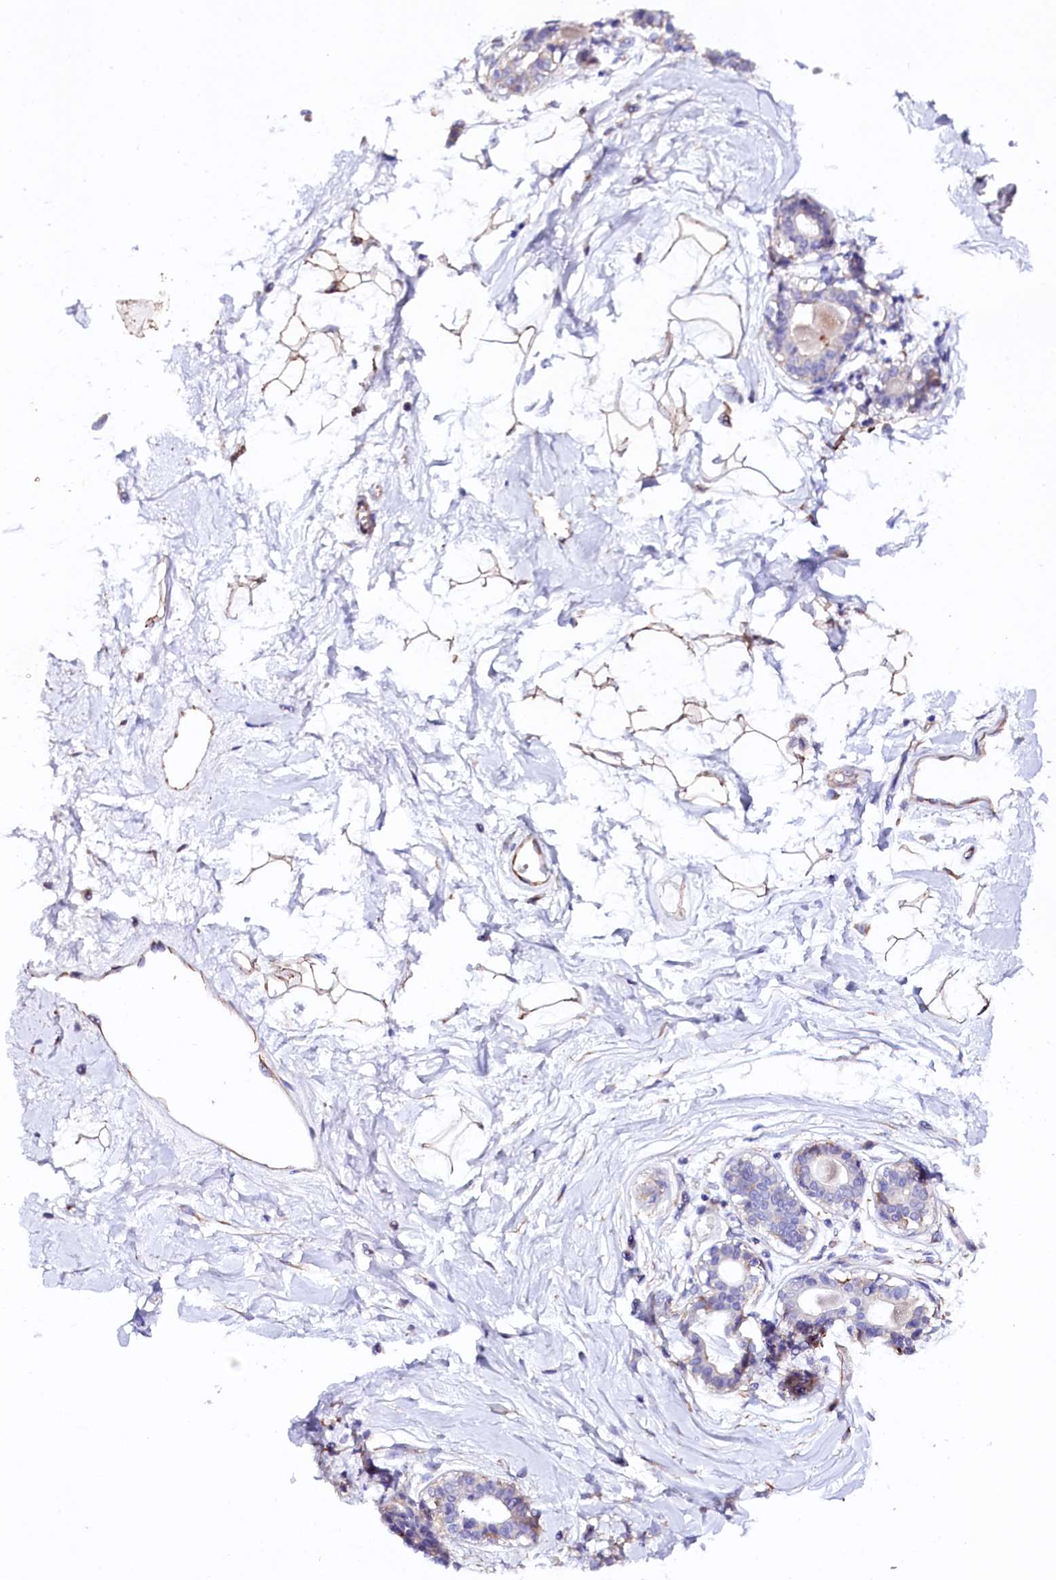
{"staining": {"intensity": "moderate", "quantity": "25%-75%", "location": "cytoplasmic/membranous"}, "tissue": "breast", "cell_type": "Adipocytes", "image_type": "normal", "snomed": [{"axis": "morphology", "description": "Normal tissue, NOS"}, {"axis": "topography", "description": "Breast"}], "caption": "High-magnification brightfield microscopy of normal breast stained with DAB (brown) and counterstained with hematoxylin (blue). adipocytes exhibit moderate cytoplasmic/membranous staining is identified in approximately25%-75% of cells.", "gene": "SLC7A1", "patient": {"sex": "female", "age": 45}}